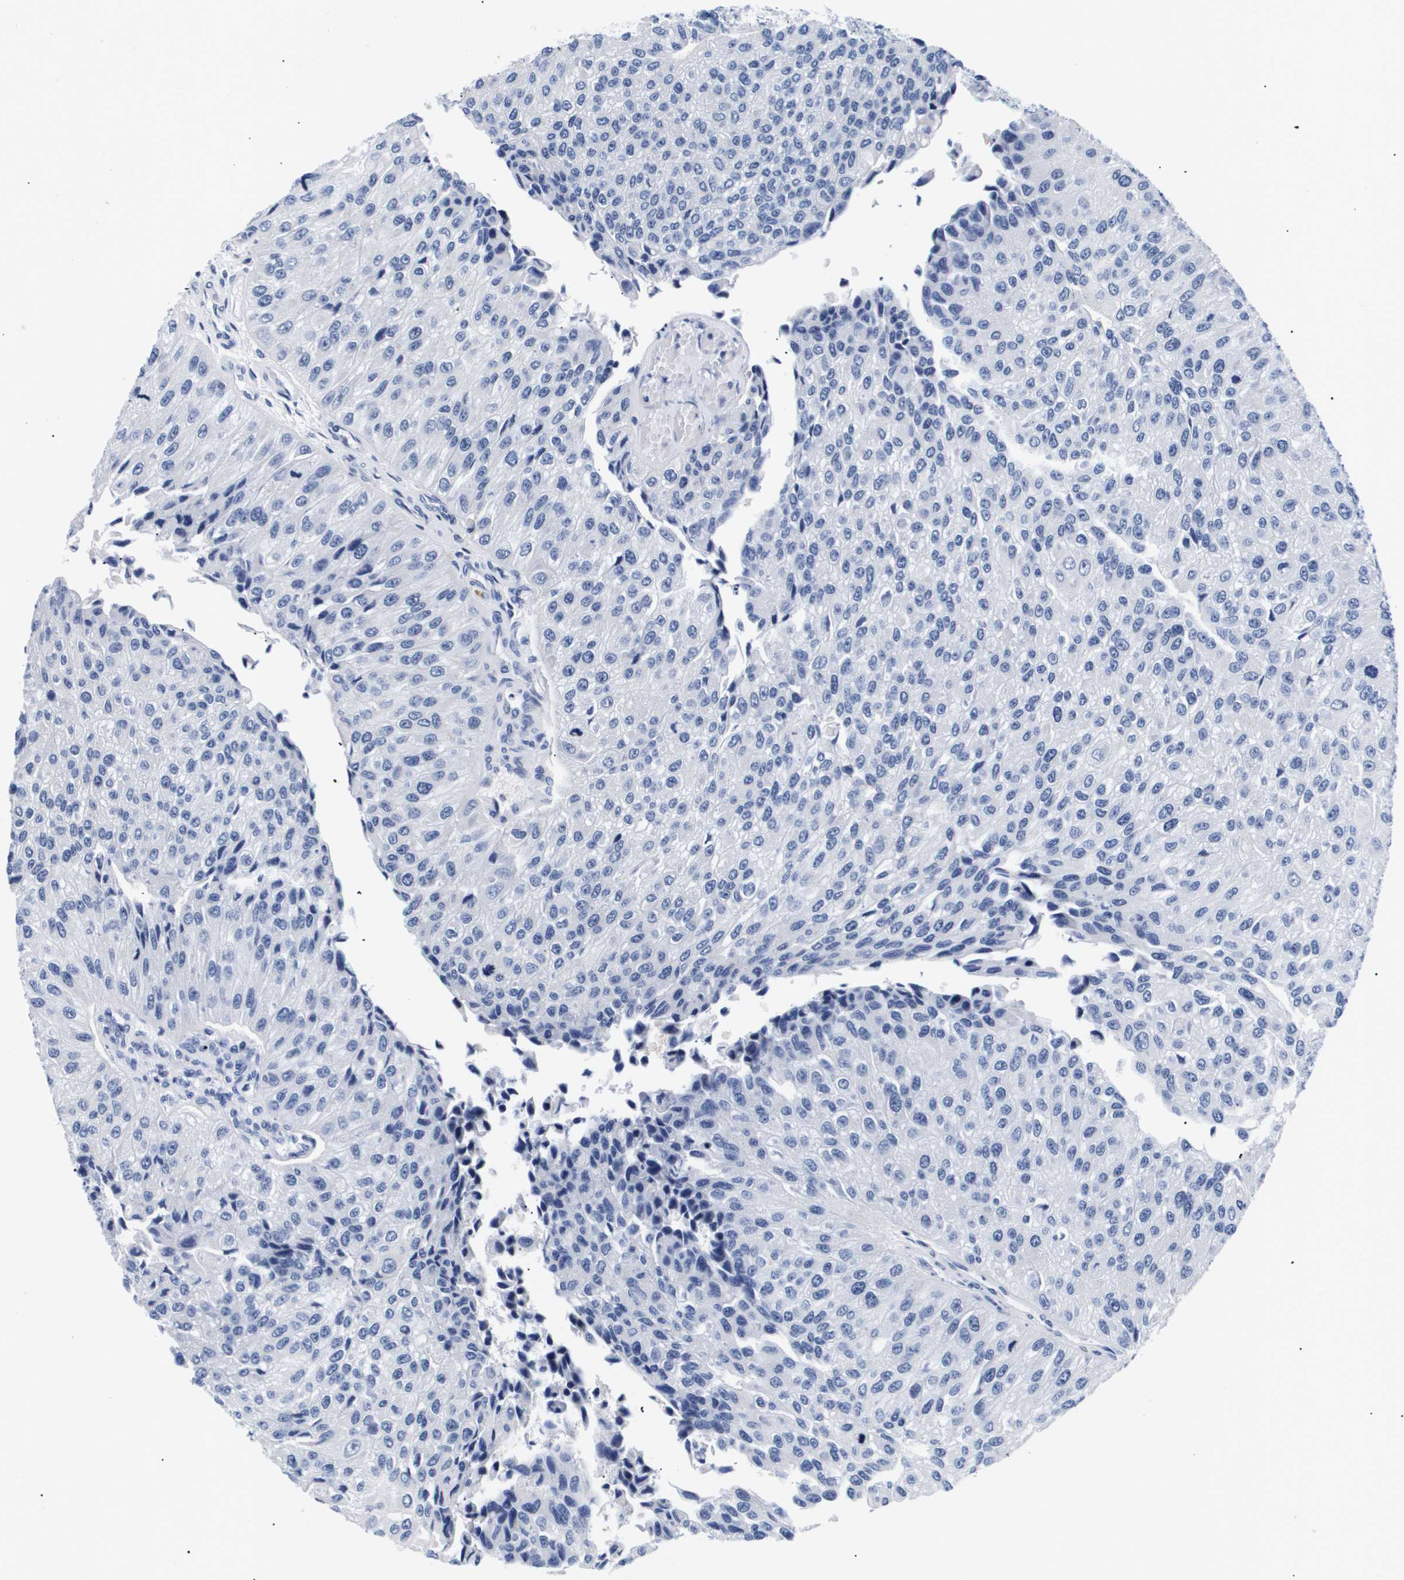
{"staining": {"intensity": "negative", "quantity": "none", "location": "none"}, "tissue": "urothelial cancer", "cell_type": "Tumor cells", "image_type": "cancer", "snomed": [{"axis": "morphology", "description": "Urothelial carcinoma, High grade"}, {"axis": "topography", "description": "Kidney"}, {"axis": "topography", "description": "Urinary bladder"}], "caption": "Immunohistochemical staining of urothelial cancer shows no significant staining in tumor cells.", "gene": "SHD", "patient": {"sex": "male", "age": 77}}